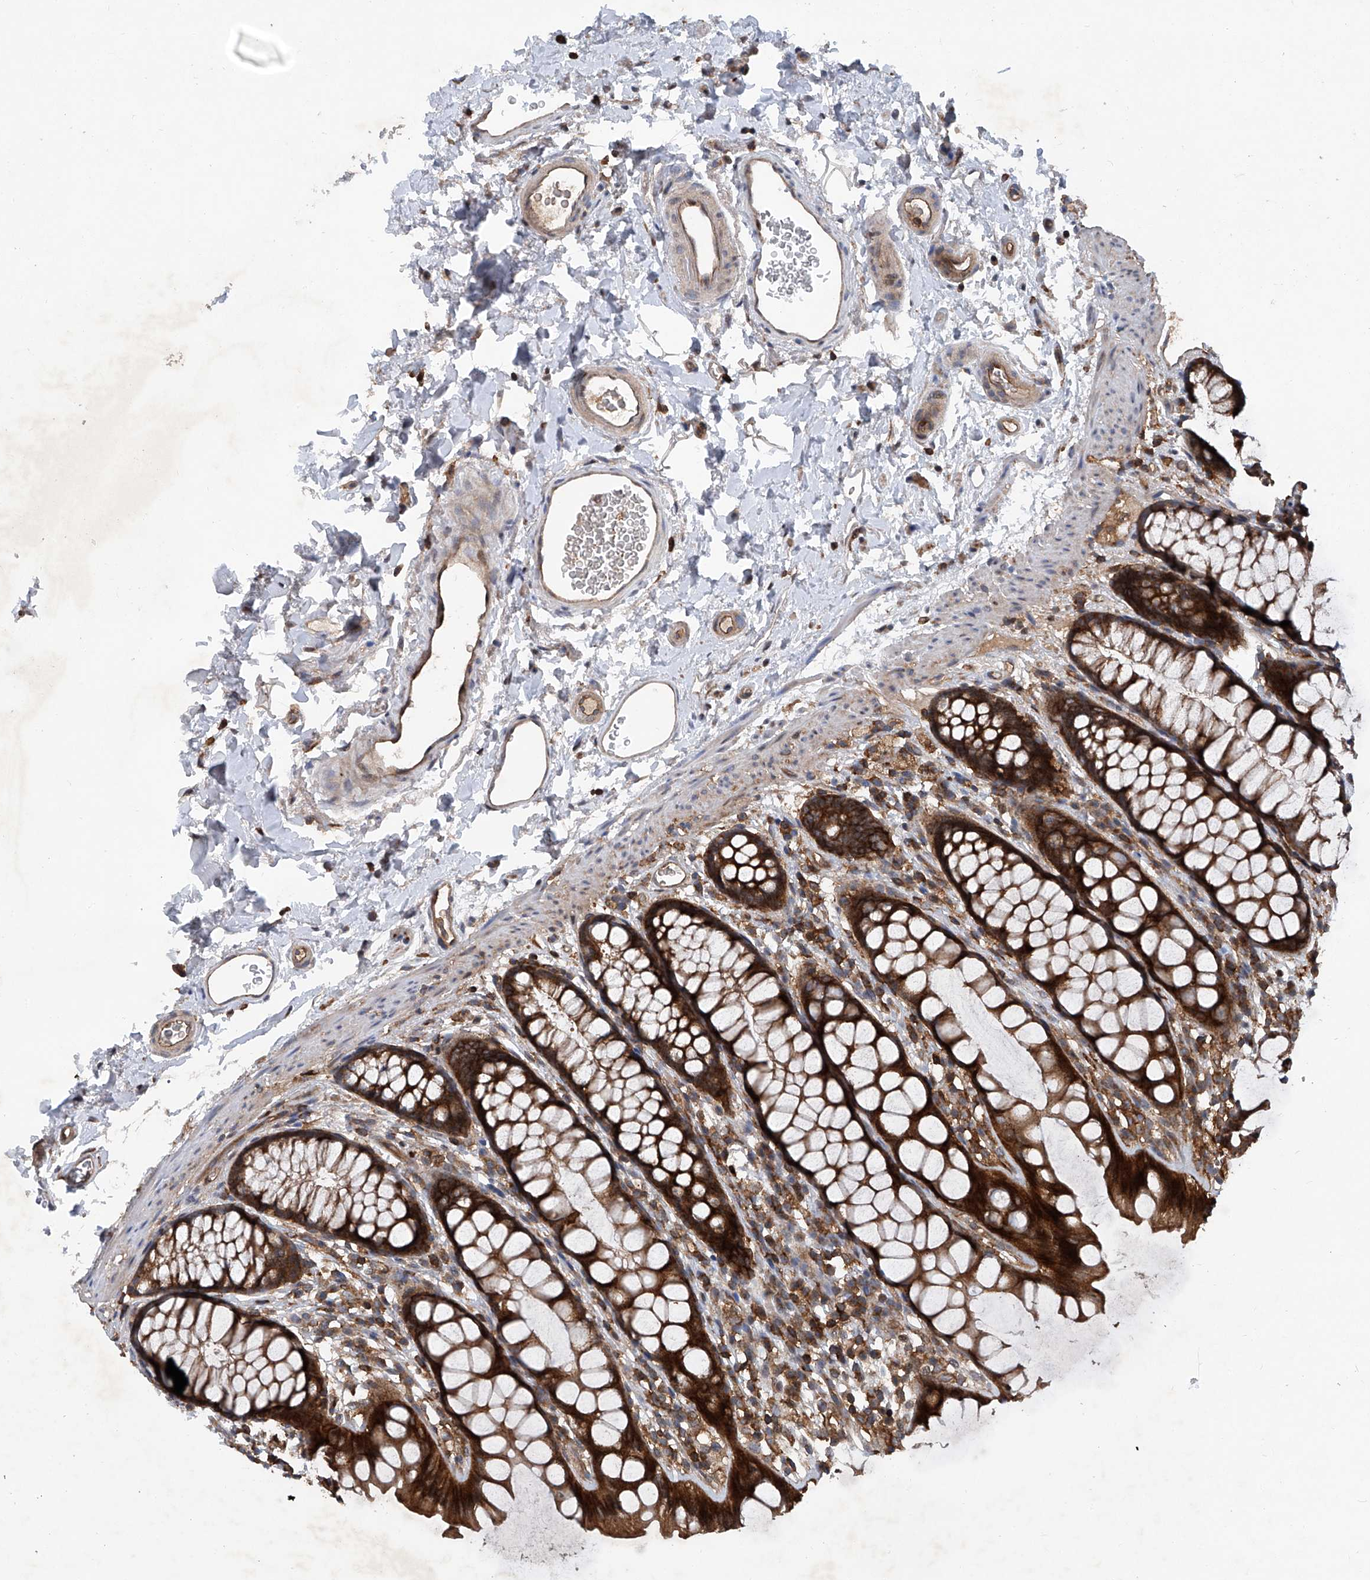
{"staining": {"intensity": "strong", "quantity": ">75%", "location": "cytoplasmic/membranous"}, "tissue": "rectum", "cell_type": "Glandular cells", "image_type": "normal", "snomed": [{"axis": "morphology", "description": "Normal tissue, NOS"}, {"axis": "topography", "description": "Rectum"}], "caption": "Immunohistochemistry photomicrograph of normal rectum stained for a protein (brown), which exhibits high levels of strong cytoplasmic/membranous positivity in approximately >75% of glandular cells.", "gene": "SMAP1", "patient": {"sex": "female", "age": 65}}